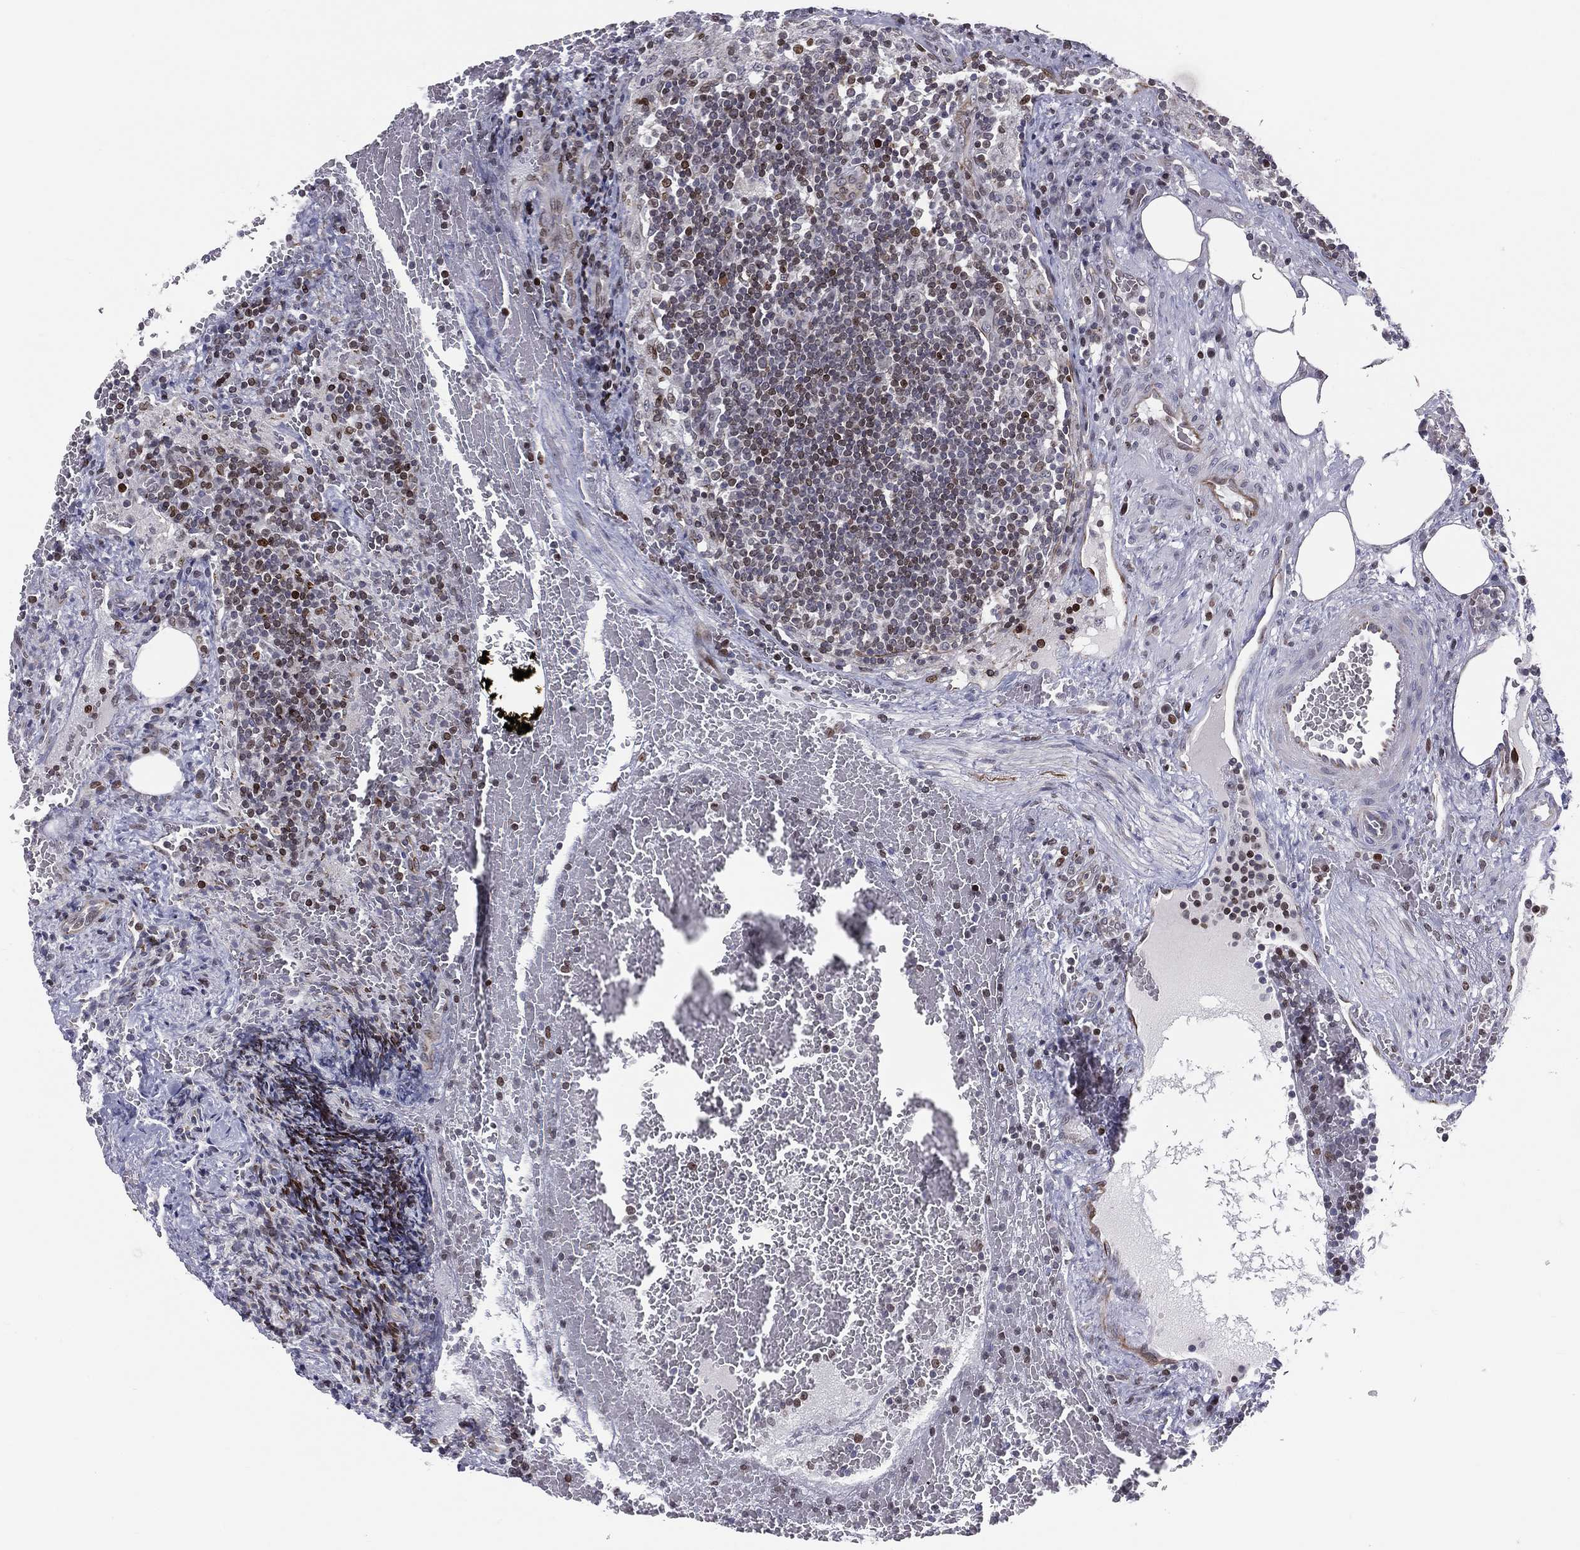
{"staining": {"intensity": "moderate", "quantity": "25%-75%", "location": "nuclear"}, "tissue": "lymph node", "cell_type": "Germinal center cells", "image_type": "normal", "snomed": [{"axis": "morphology", "description": "Normal tissue, NOS"}, {"axis": "topography", "description": "Lymph node"}], "caption": "This is an image of IHC staining of unremarkable lymph node, which shows moderate staining in the nuclear of germinal center cells.", "gene": "DBF4B", "patient": {"sex": "male", "age": 63}}